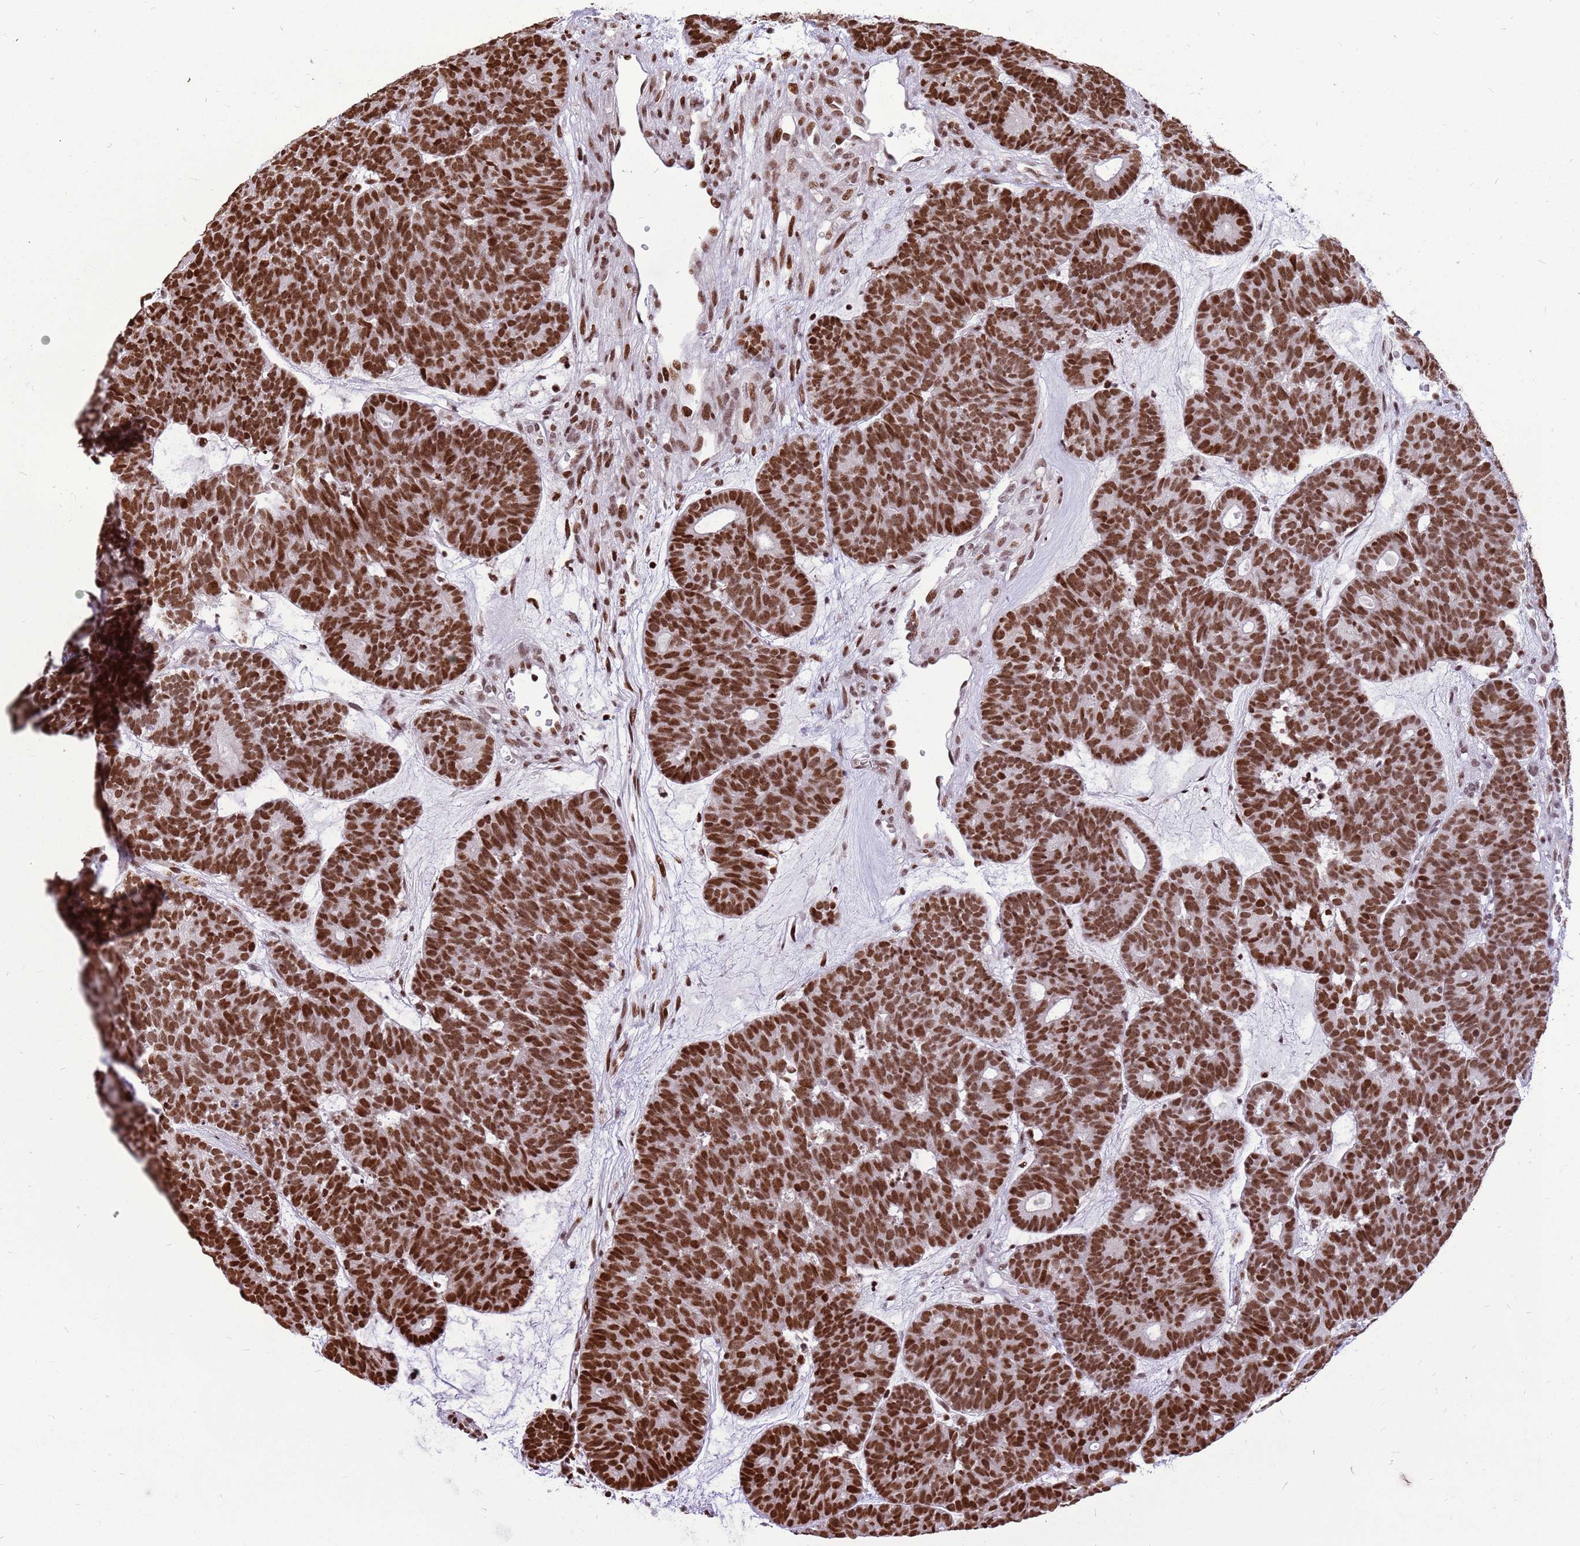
{"staining": {"intensity": "strong", "quantity": ">75%", "location": "nuclear"}, "tissue": "head and neck cancer", "cell_type": "Tumor cells", "image_type": "cancer", "snomed": [{"axis": "morphology", "description": "Adenocarcinoma, NOS"}, {"axis": "topography", "description": "Head-Neck"}], "caption": "Tumor cells exhibit high levels of strong nuclear staining in about >75% of cells in head and neck cancer.", "gene": "WASHC4", "patient": {"sex": "female", "age": 81}}